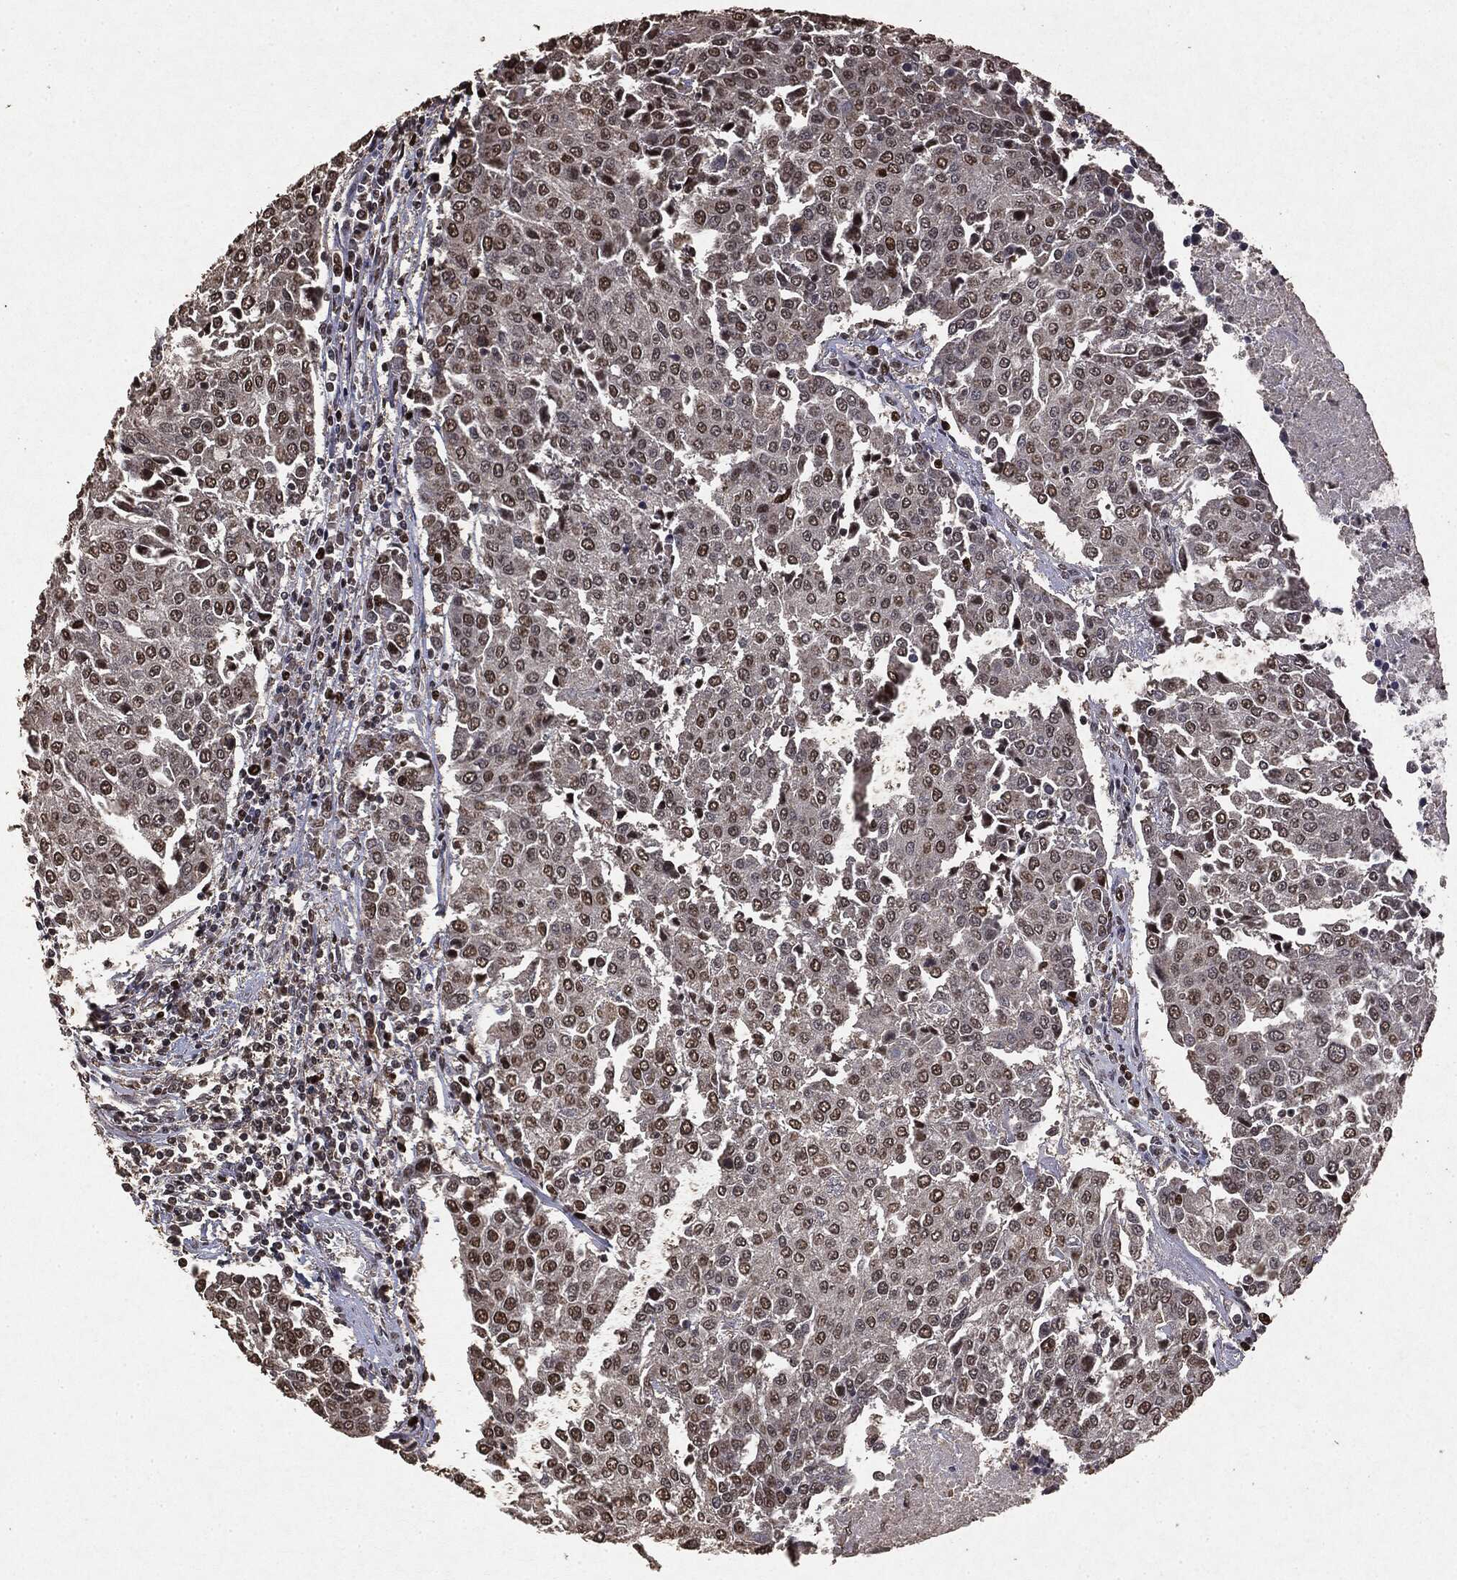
{"staining": {"intensity": "moderate", "quantity": "25%-75%", "location": "nuclear"}, "tissue": "urothelial cancer", "cell_type": "Tumor cells", "image_type": "cancer", "snomed": [{"axis": "morphology", "description": "Urothelial carcinoma, High grade"}, {"axis": "topography", "description": "Urinary bladder"}], "caption": "High-grade urothelial carcinoma stained for a protein displays moderate nuclear positivity in tumor cells.", "gene": "RAD18", "patient": {"sex": "female", "age": 85}}